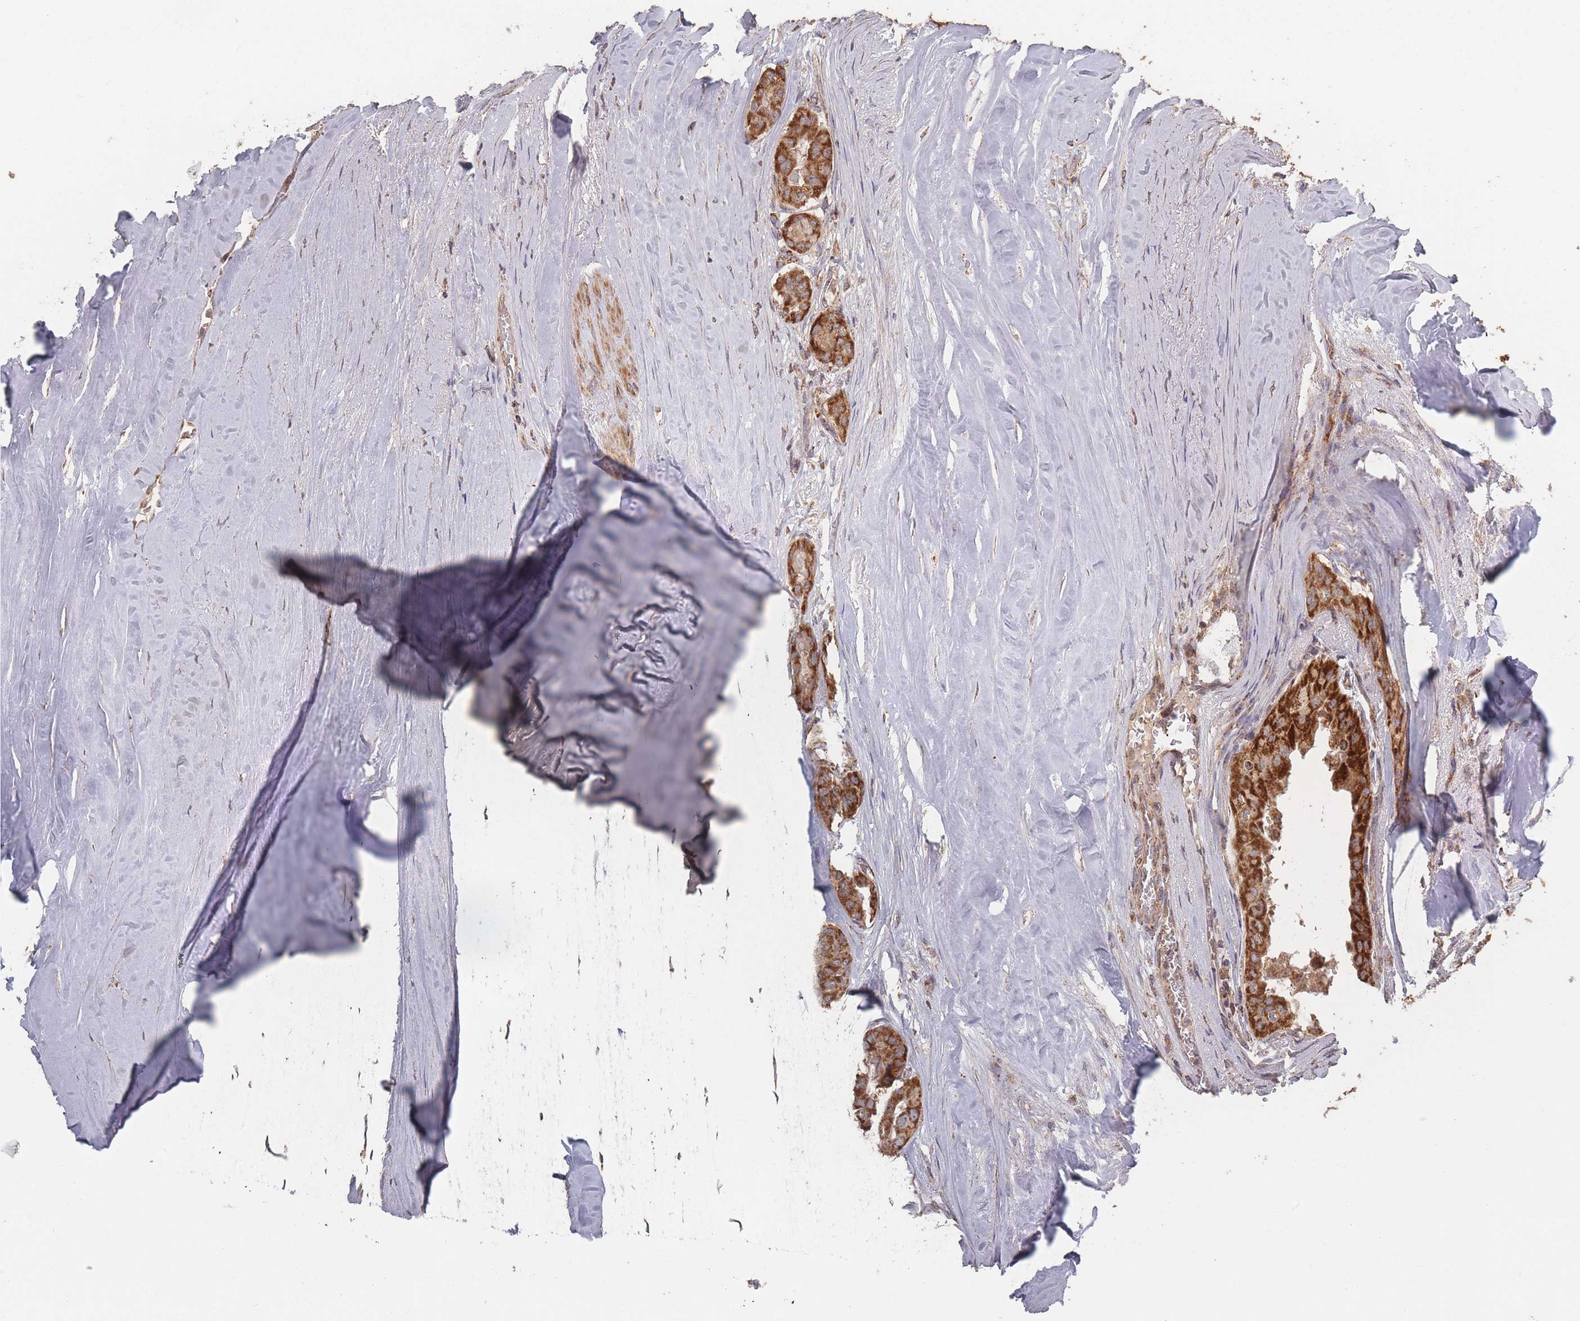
{"staining": {"intensity": "strong", "quantity": ">75%", "location": "cytoplasmic/membranous"}, "tissue": "thyroid cancer", "cell_type": "Tumor cells", "image_type": "cancer", "snomed": [{"axis": "morphology", "description": "Papillary adenocarcinoma, NOS"}, {"axis": "topography", "description": "Thyroid gland"}], "caption": "Papillary adenocarcinoma (thyroid) stained with immunohistochemistry (IHC) displays strong cytoplasmic/membranous expression in about >75% of tumor cells.", "gene": "LYRM7", "patient": {"sex": "female", "age": 59}}